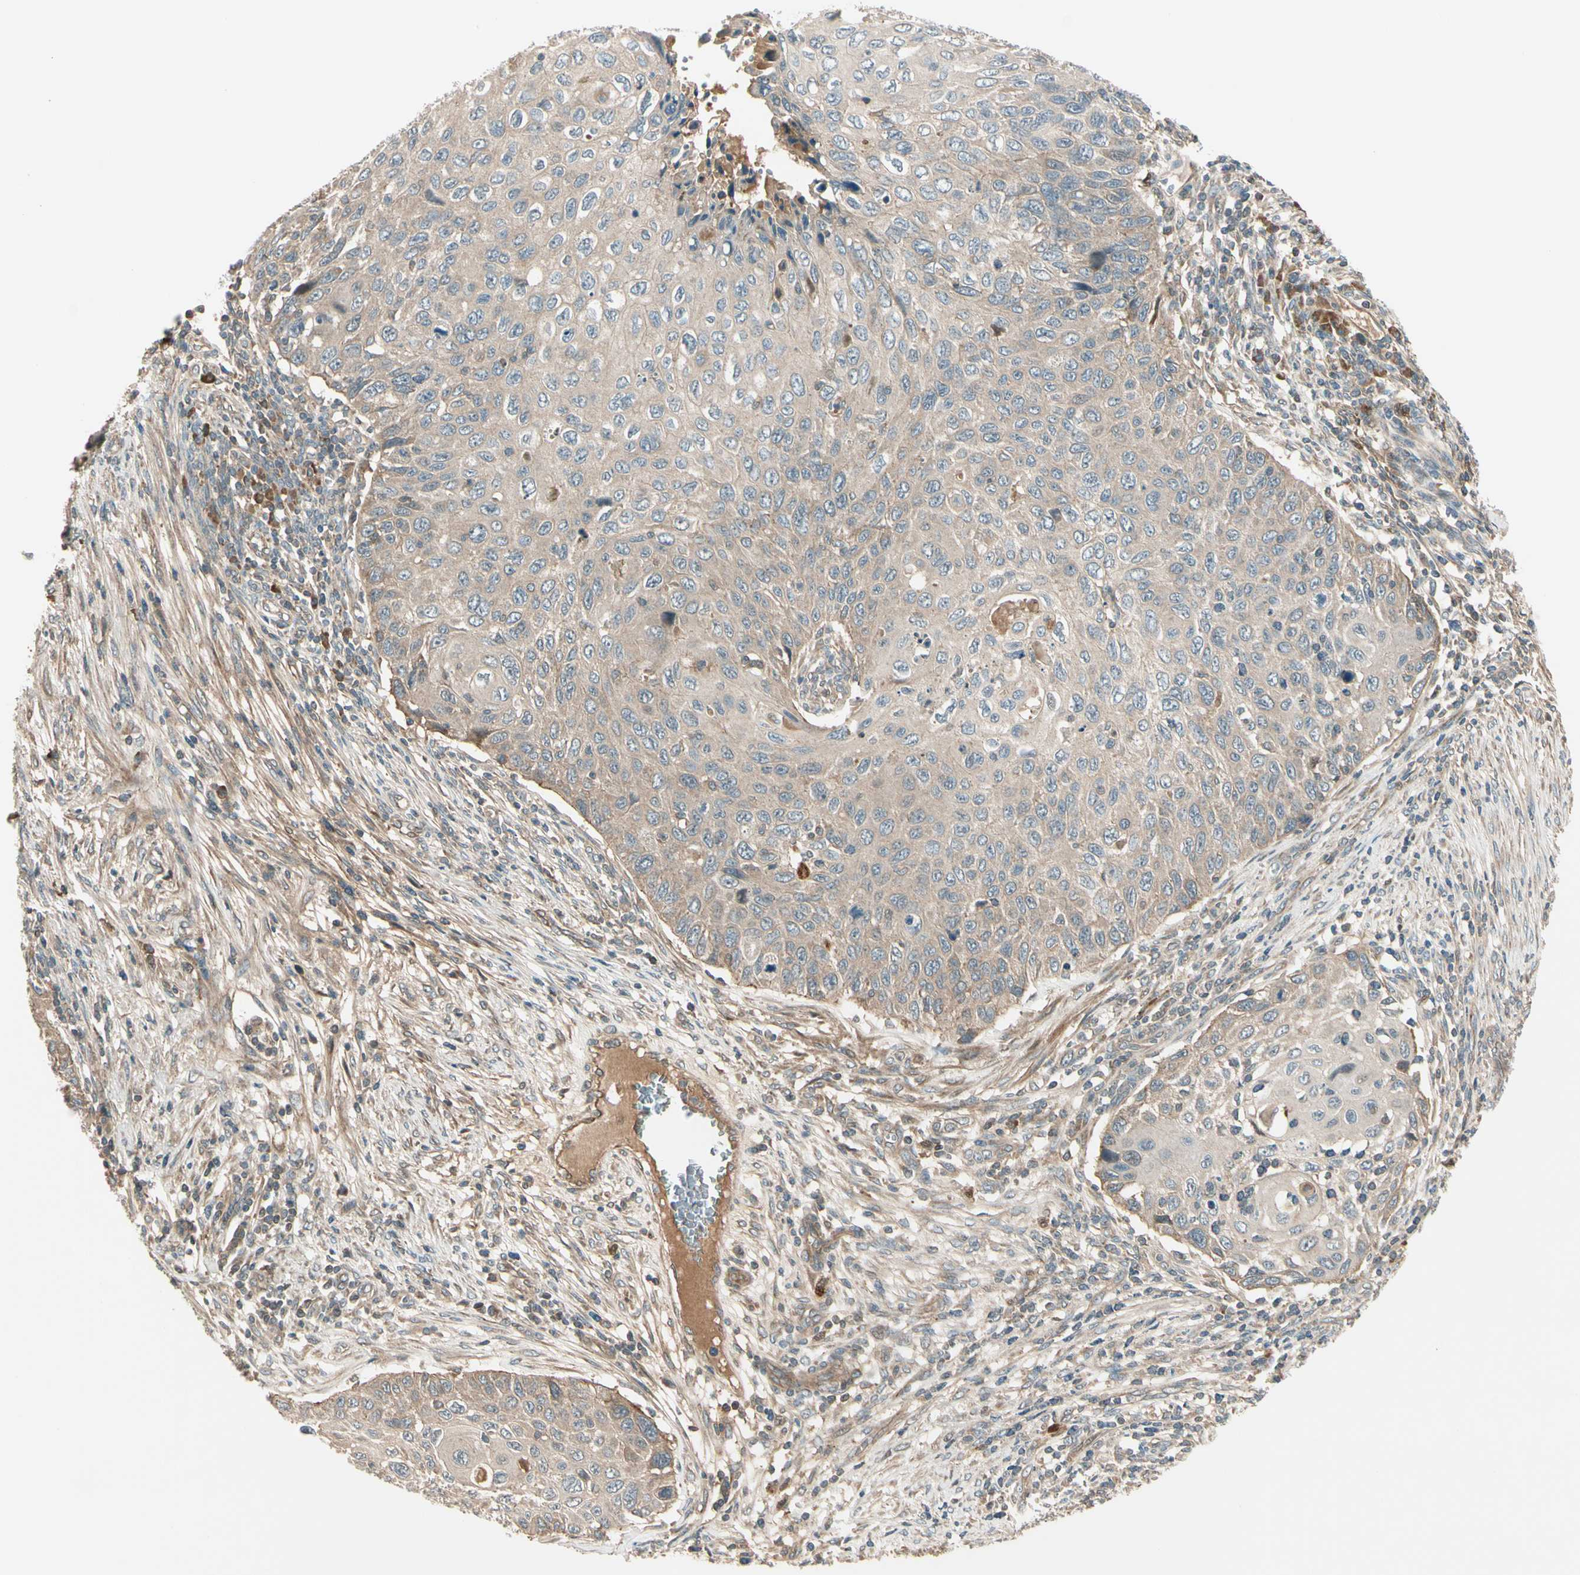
{"staining": {"intensity": "weak", "quantity": ">75%", "location": "cytoplasmic/membranous"}, "tissue": "cervical cancer", "cell_type": "Tumor cells", "image_type": "cancer", "snomed": [{"axis": "morphology", "description": "Squamous cell carcinoma, NOS"}, {"axis": "topography", "description": "Cervix"}], "caption": "A high-resolution photomicrograph shows immunohistochemistry staining of cervical squamous cell carcinoma, which reveals weak cytoplasmic/membranous positivity in approximately >75% of tumor cells.", "gene": "ACVR1C", "patient": {"sex": "female", "age": 70}}